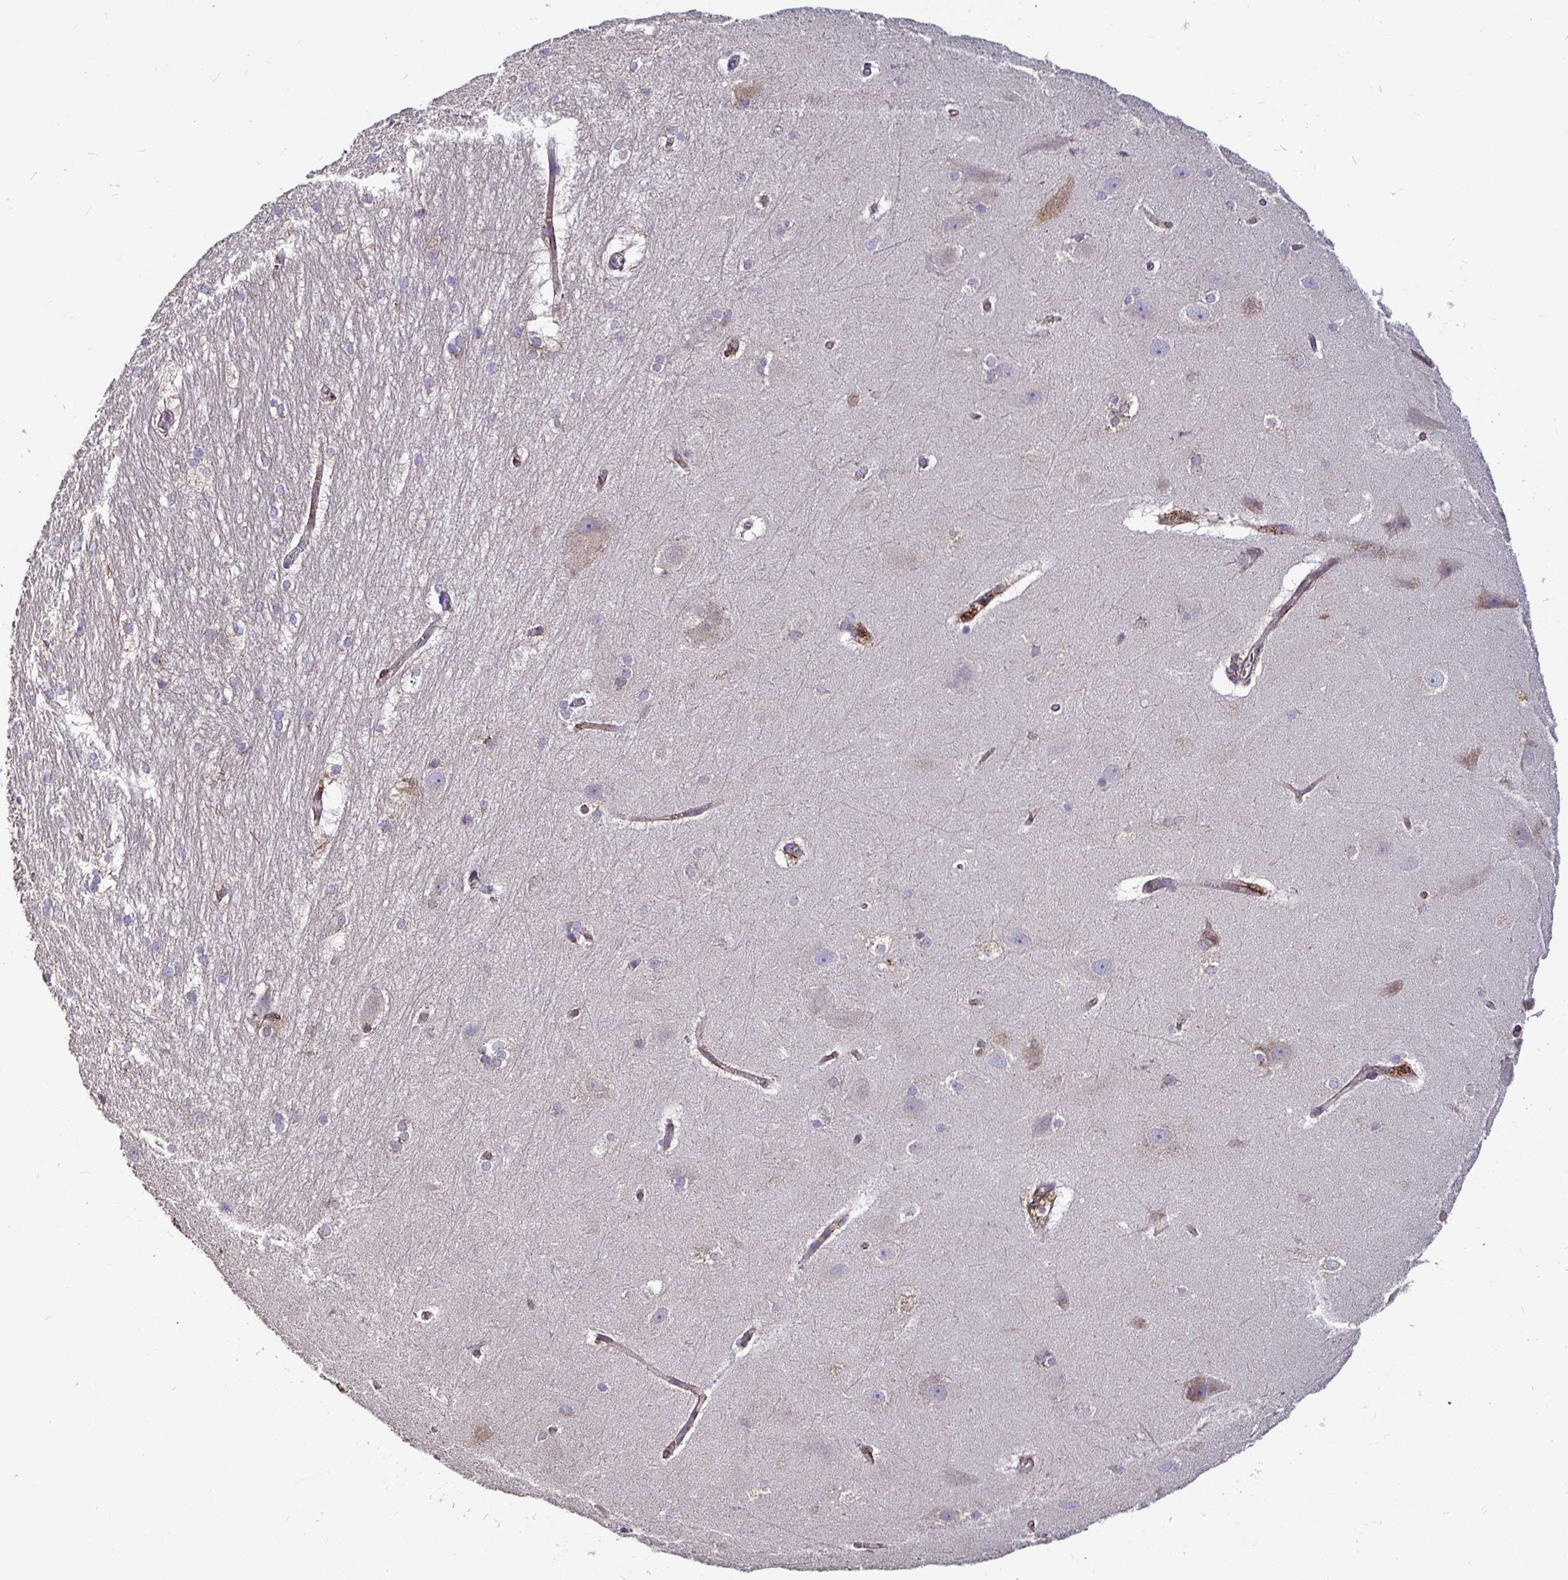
{"staining": {"intensity": "negative", "quantity": "none", "location": "none"}, "tissue": "hippocampus", "cell_type": "Glial cells", "image_type": "normal", "snomed": [{"axis": "morphology", "description": "Normal tissue, NOS"}, {"axis": "topography", "description": "Cerebral cortex"}, {"axis": "topography", "description": "Hippocampus"}], "caption": "Immunohistochemistry (IHC) of normal hippocampus displays no staining in glial cells. (Immunohistochemistry, brightfield microscopy, high magnification).", "gene": "P4HA2", "patient": {"sex": "female", "age": 19}}